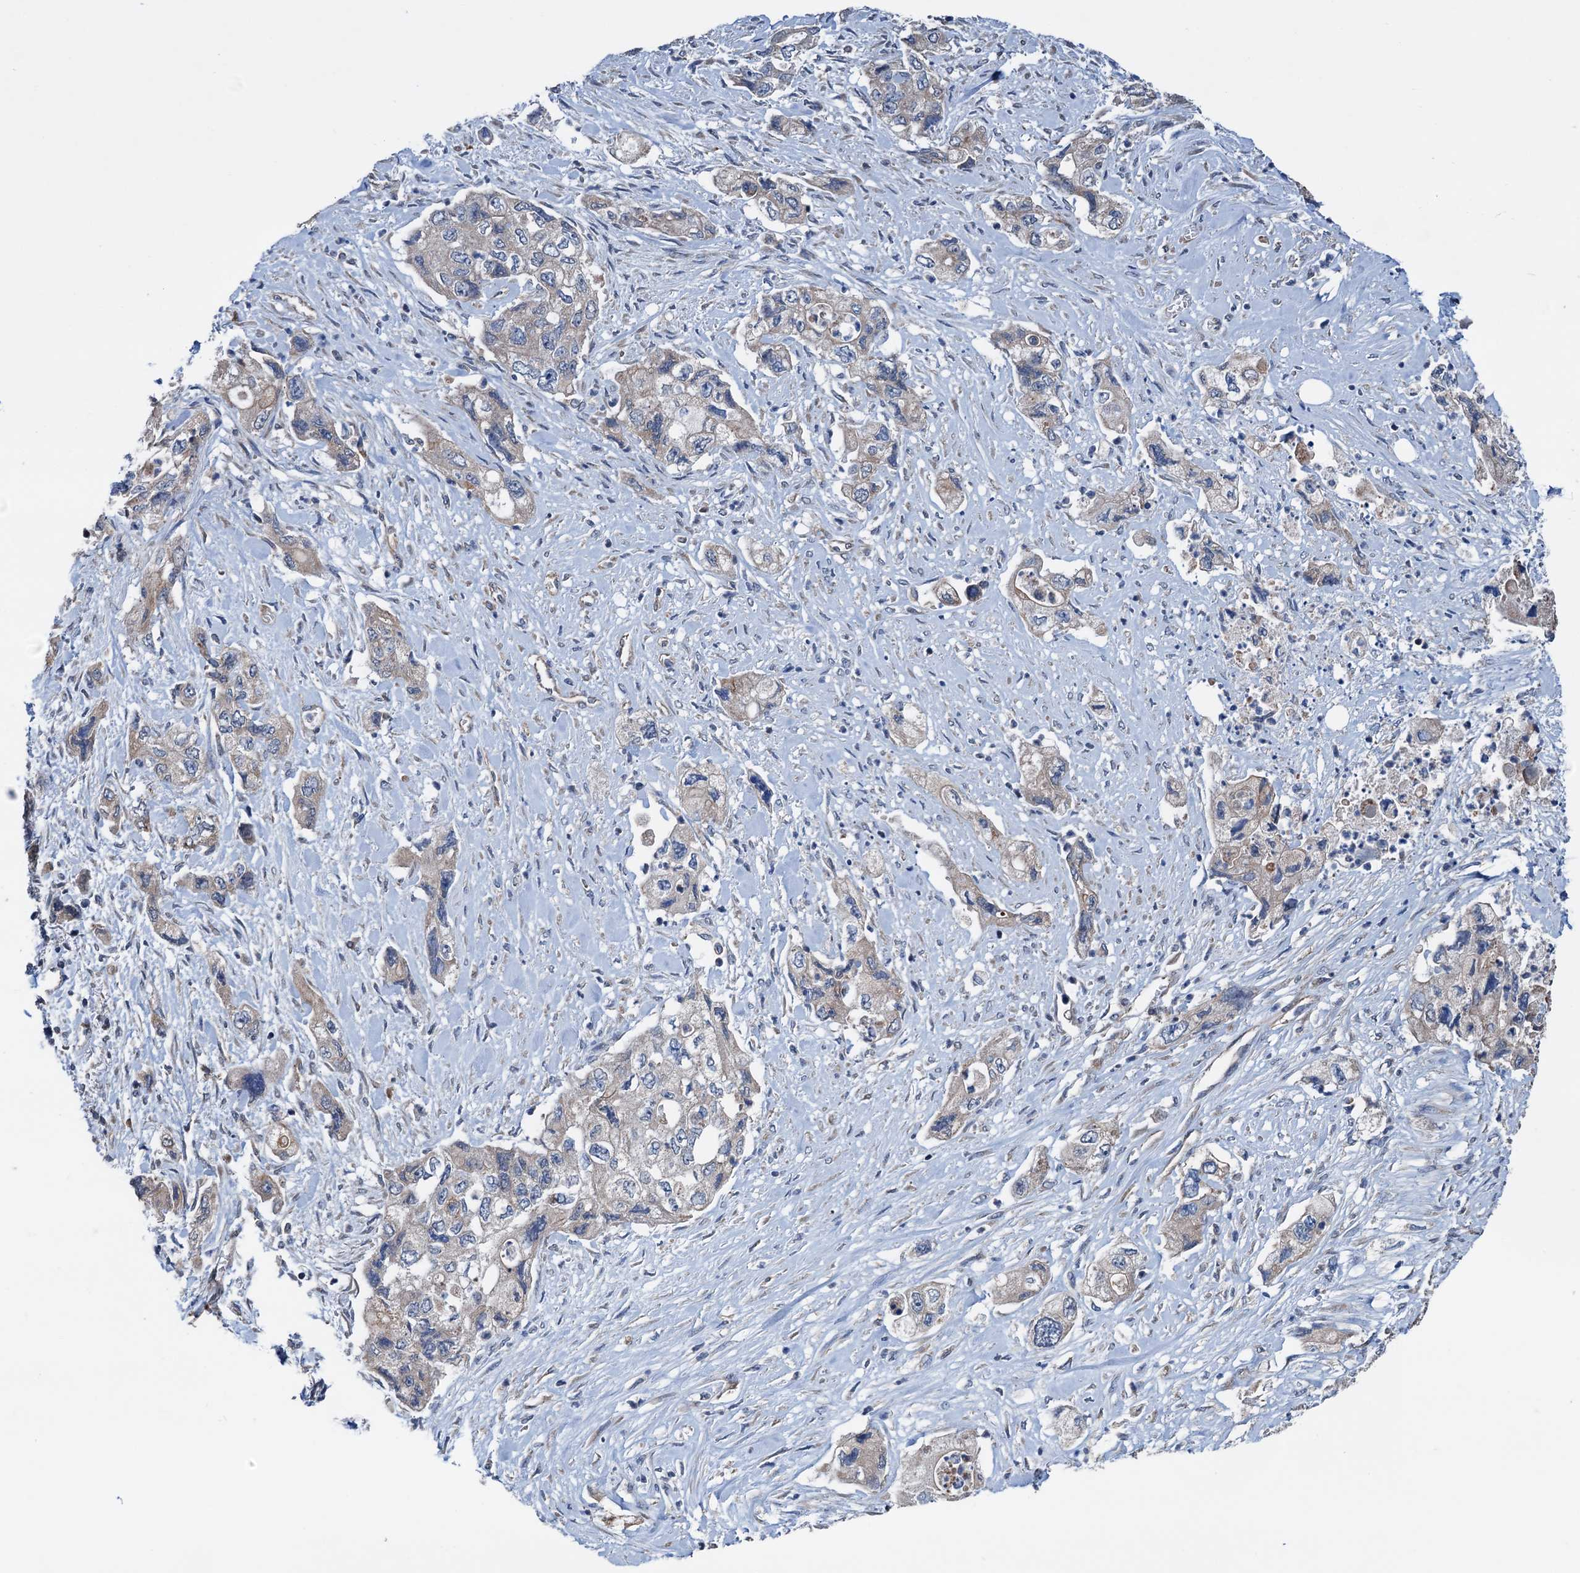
{"staining": {"intensity": "weak", "quantity": ">75%", "location": "cytoplasmic/membranous"}, "tissue": "pancreatic cancer", "cell_type": "Tumor cells", "image_type": "cancer", "snomed": [{"axis": "morphology", "description": "Adenocarcinoma, NOS"}, {"axis": "topography", "description": "Pancreas"}], "caption": "A histopathology image of pancreatic cancer stained for a protein demonstrates weak cytoplasmic/membranous brown staining in tumor cells. The staining was performed using DAB, with brown indicating positive protein expression. Nuclei are stained blue with hematoxylin.", "gene": "ELAC1", "patient": {"sex": "female", "age": 73}}